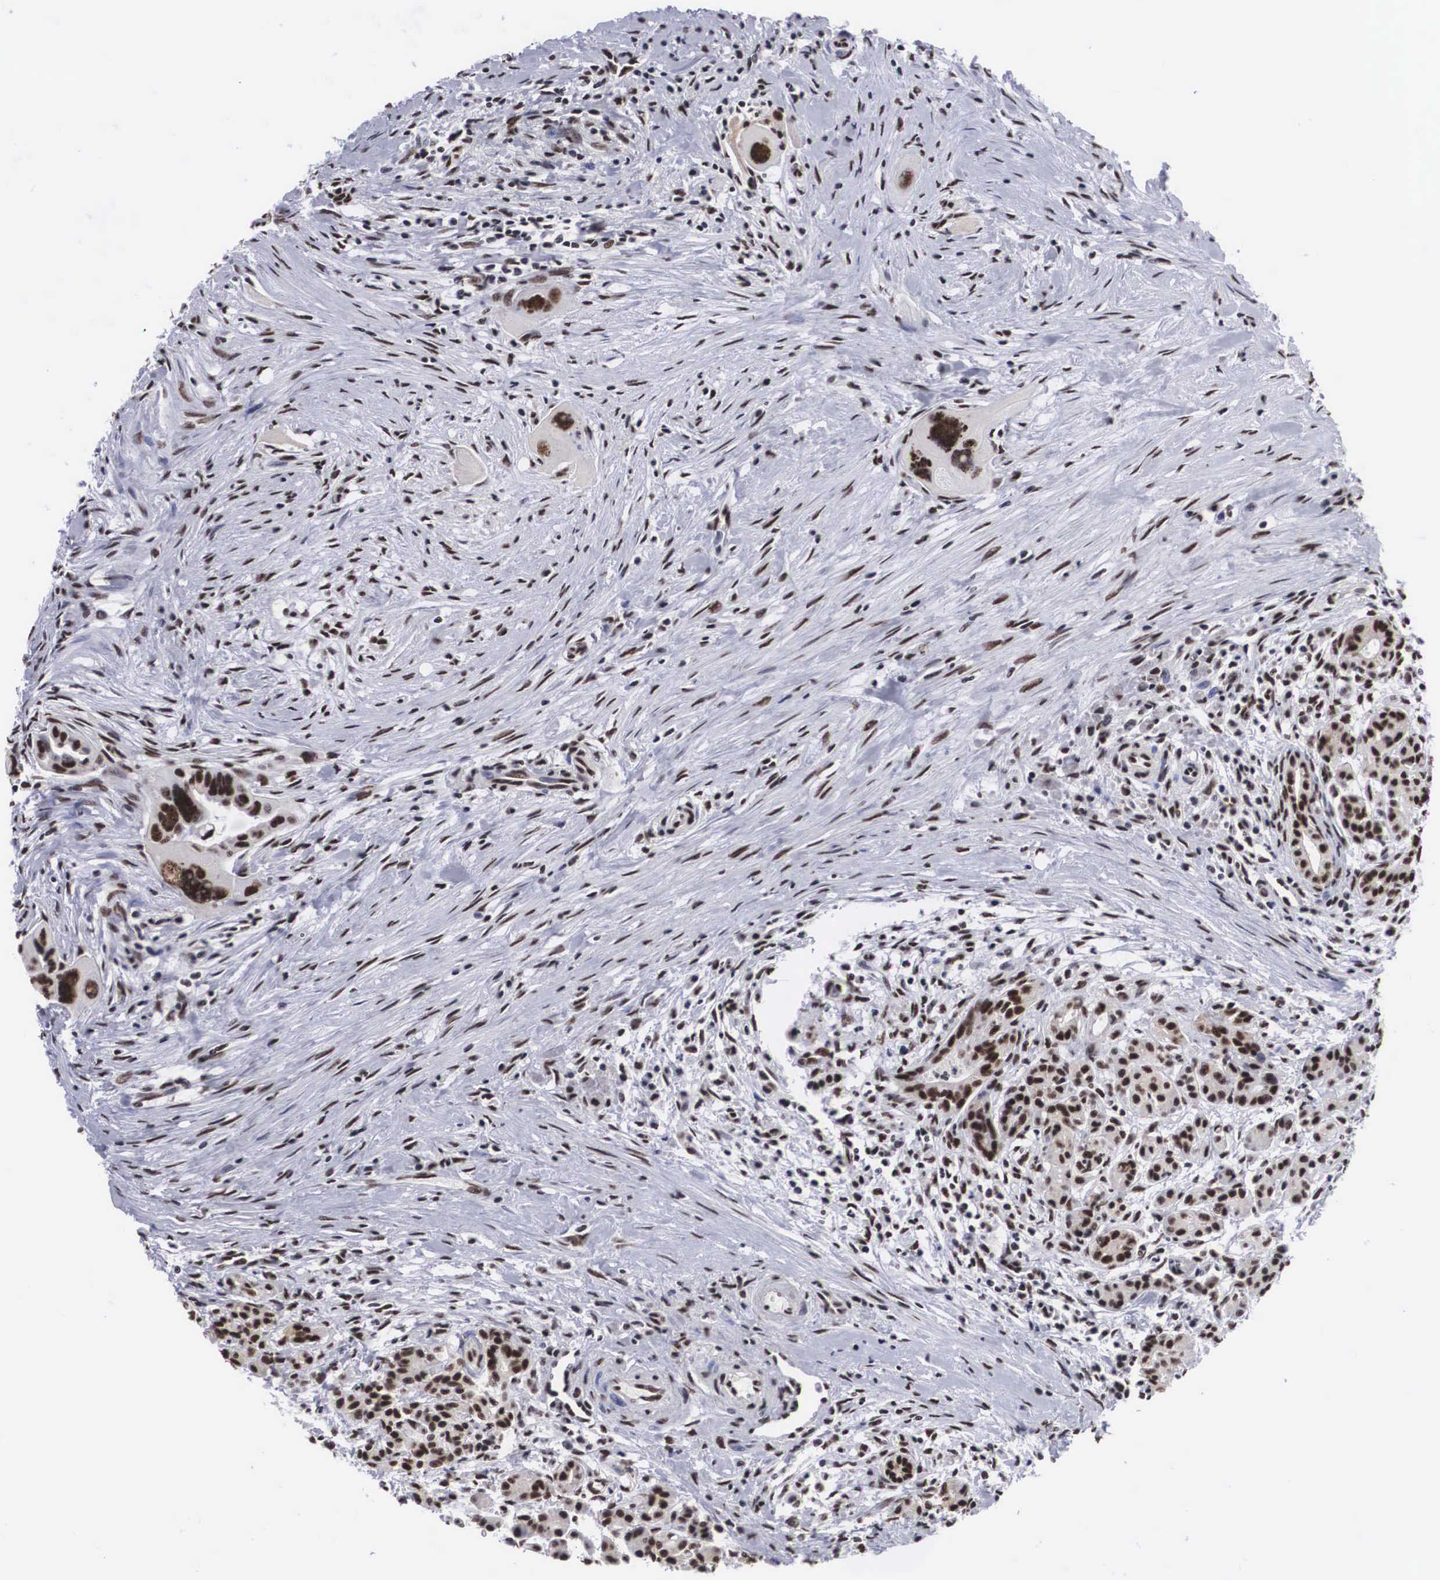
{"staining": {"intensity": "moderate", "quantity": ">75%", "location": "nuclear"}, "tissue": "pancreas", "cell_type": "Exocrine glandular cells", "image_type": "normal", "snomed": [{"axis": "morphology", "description": "Normal tissue, NOS"}, {"axis": "topography", "description": "Pancreas"}], "caption": "IHC staining of unremarkable pancreas, which reveals medium levels of moderate nuclear expression in approximately >75% of exocrine glandular cells indicating moderate nuclear protein positivity. The staining was performed using DAB (3,3'-diaminobenzidine) (brown) for protein detection and nuclei were counterstained in hematoxylin (blue).", "gene": "ACIN1", "patient": {"sex": "male", "age": 73}}